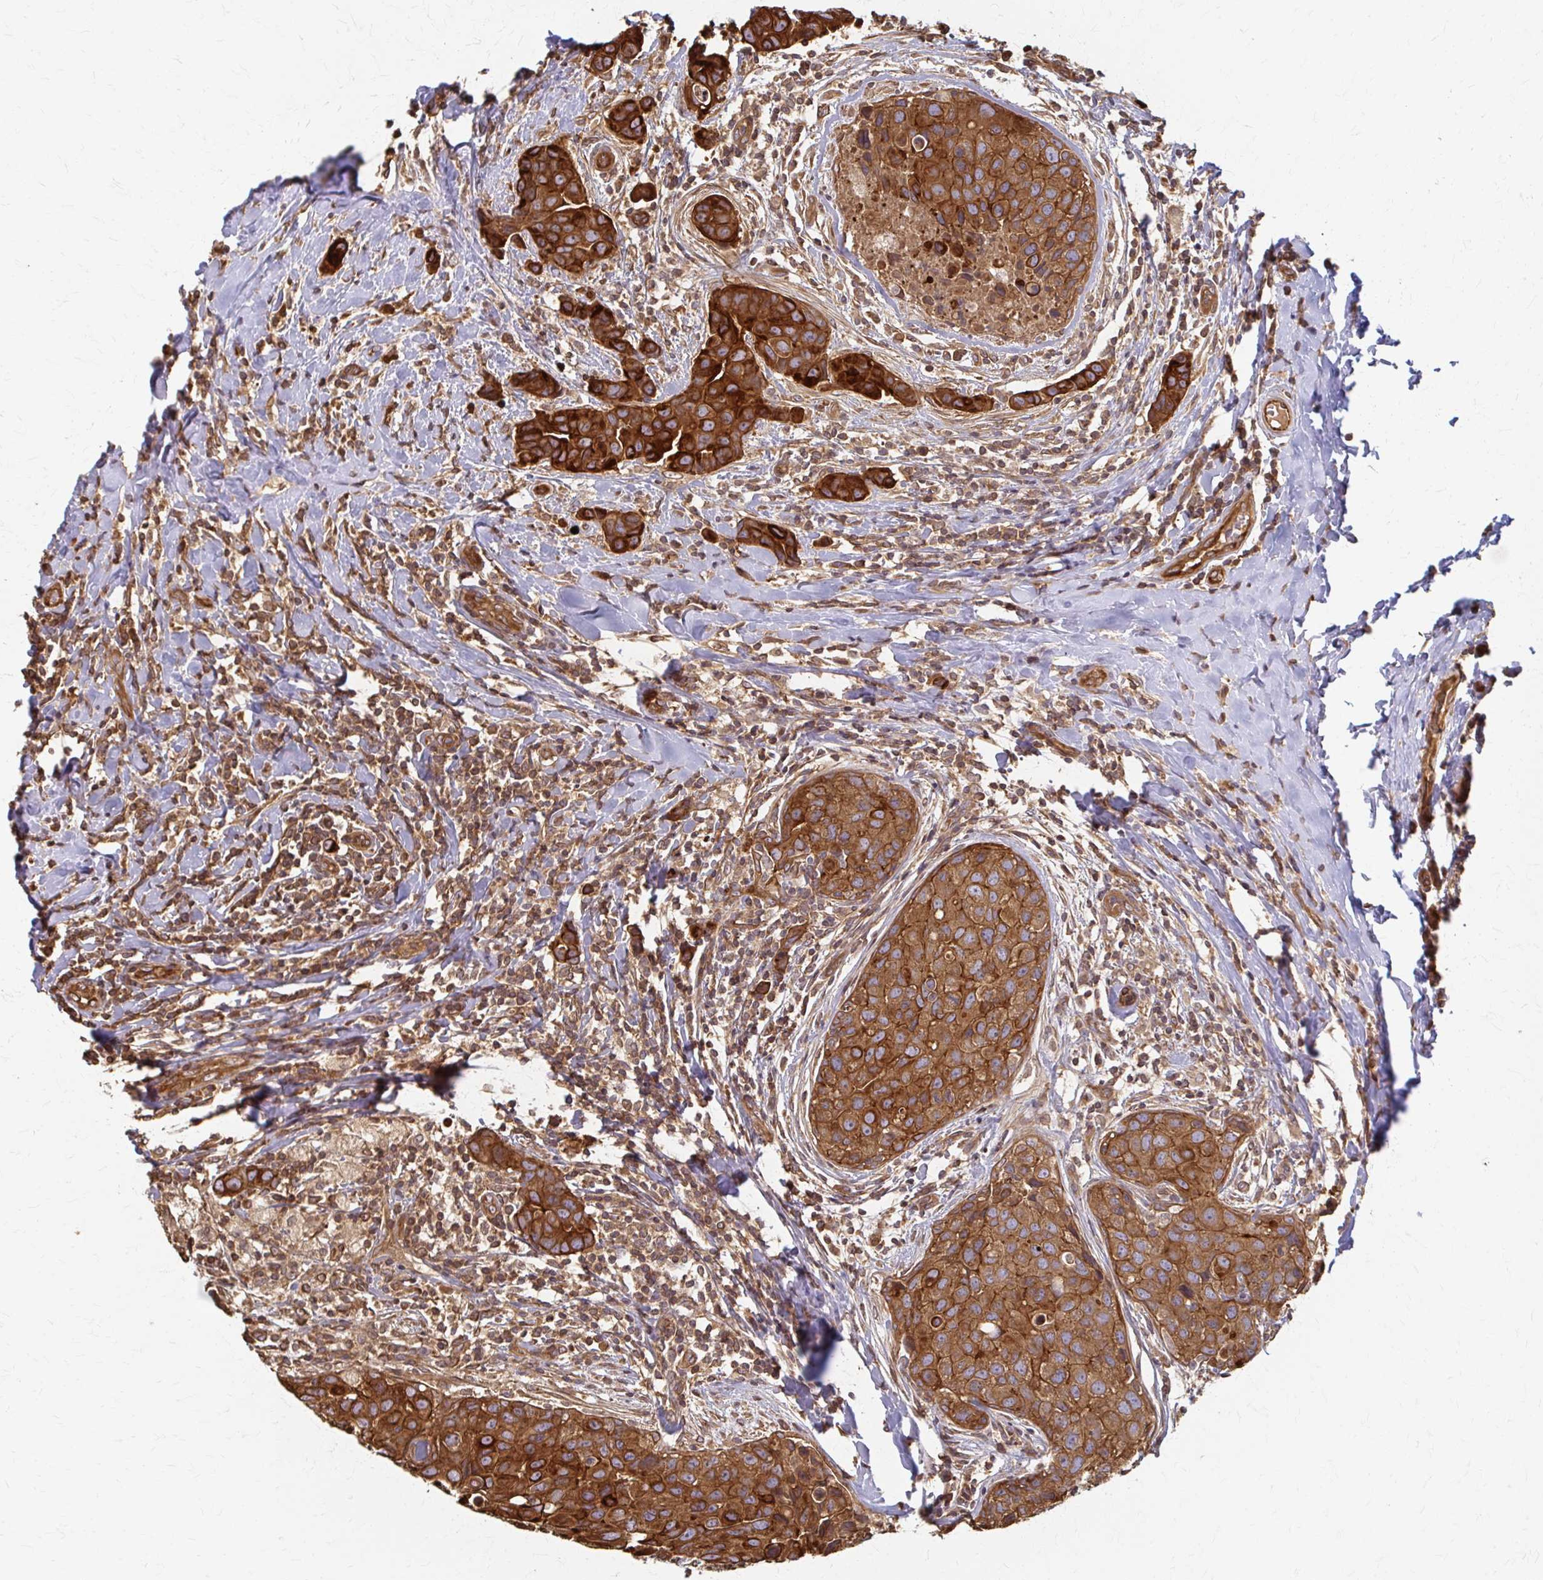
{"staining": {"intensity": "strong", "quantity": ">75%", "location": "cytoplasmic/membranous"}, "tissue": "breast cancer", "cell_type": "Tumor cells", "image_type": "cancer", "snomed": [{"axis": "morphology", "description": "Duct carcinoma"}, {"axis": "topography", "description": "Breast"}], "caption": "Immunohistochemistry (IHC) histopathology image of human intraductal carcinoma (breast) stained for a protein (brown), which demonstrates high levels of strong cytoplasmic/membranous expression in about >75% of tumor cells.", "gene": "ARHGAP35", "patient": {"sex": "female", "age": 24}}